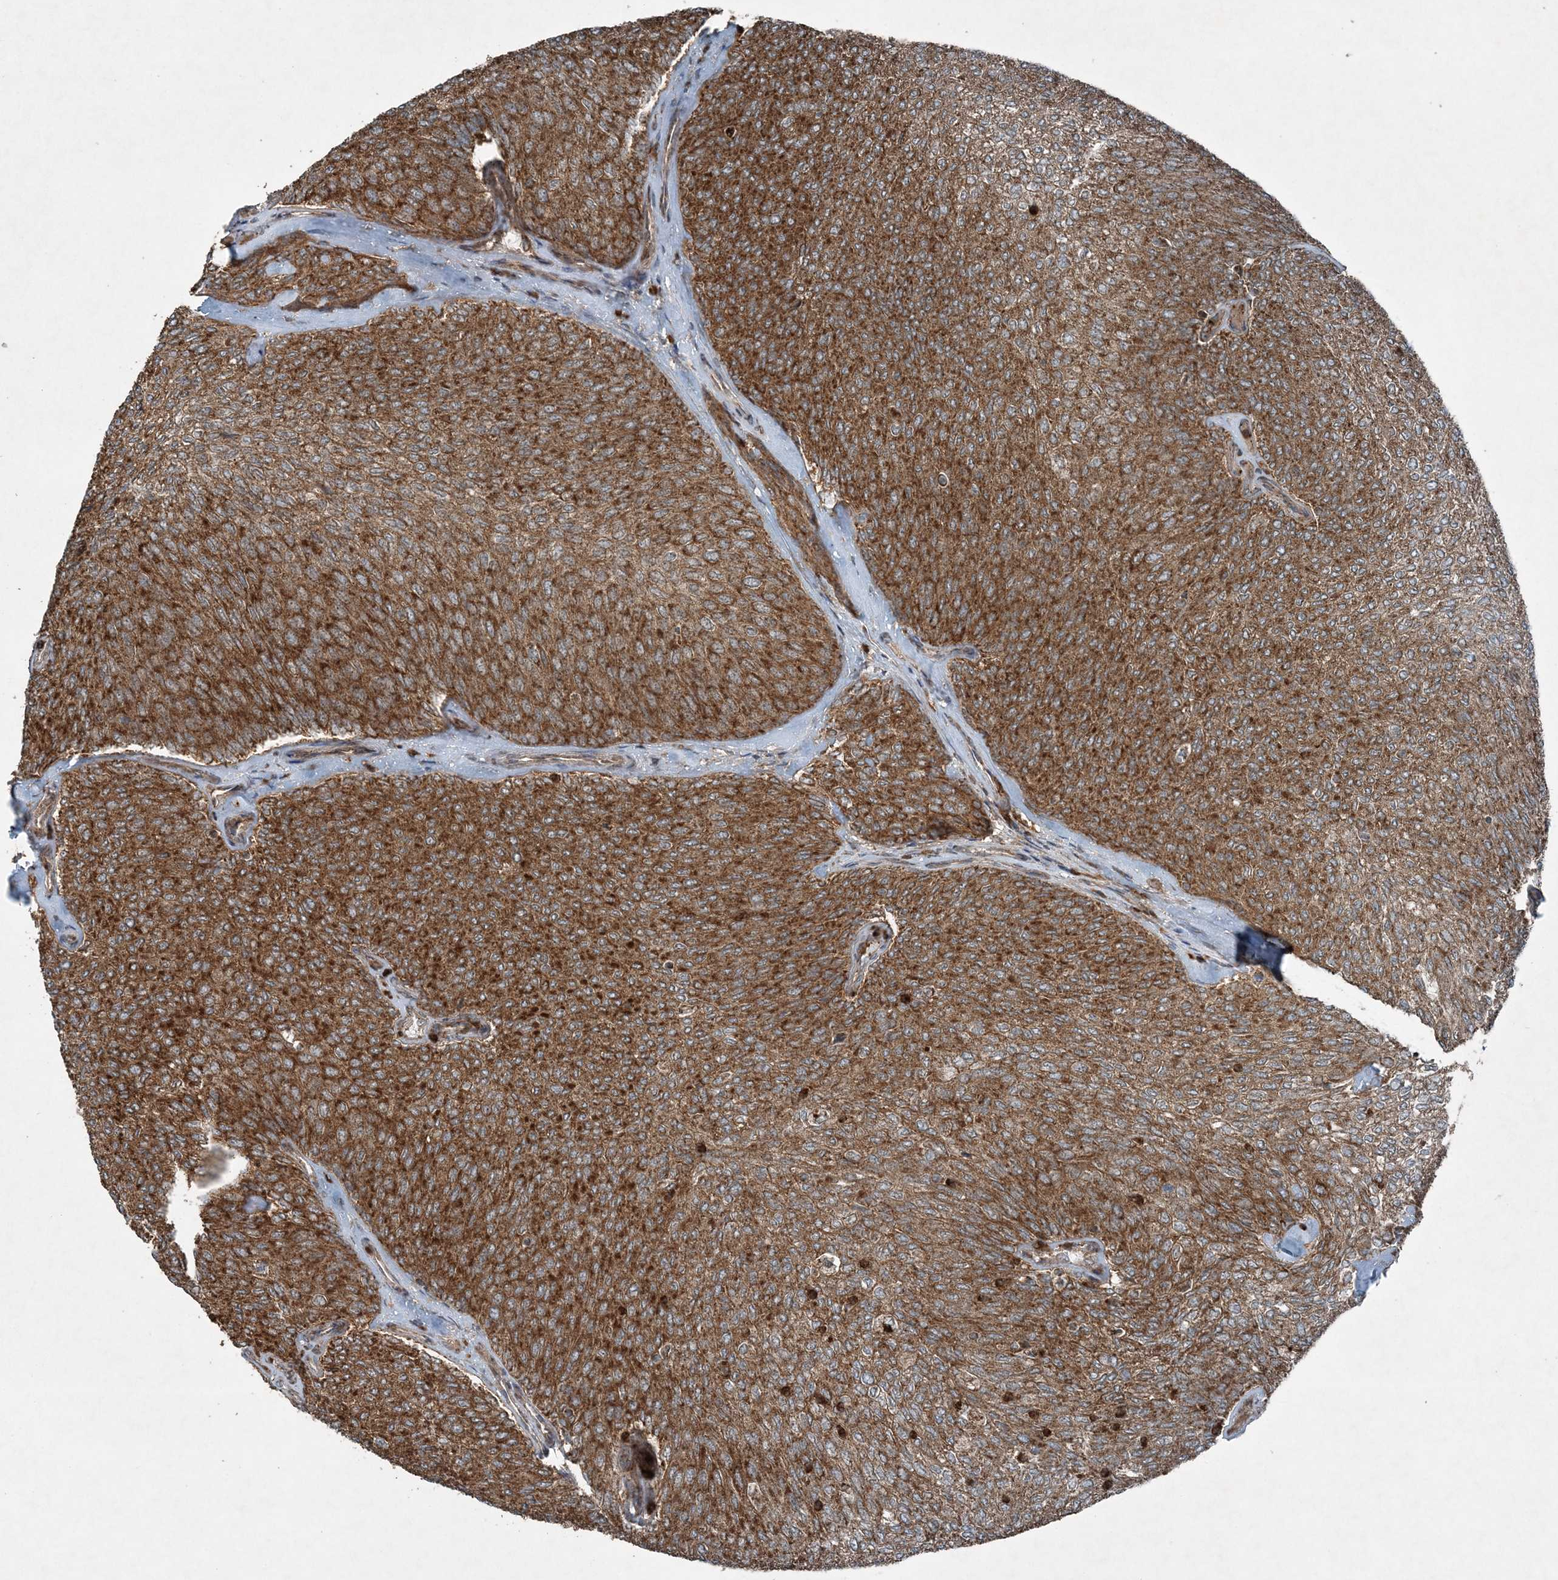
{"staining": {"intensity": "strong", "quantity": ">75%", "location": "cytoplasmic/membranous"}, "tissue": "urothelial cancer", "cell_type": "Tumor cells", "image_type": "cancer", "snomed": [{"axis": "morphology", "description": "Urothelial carcinoma, Low grade"}, {"axis": "topography", "description": "Urinary bladder"}], "caption": "Immunohistochemistry micrograph of human low-grade urothelial carcinoma stained for a protein (brown), which displays high levels of strong cytoplasmic/membranous expression in approximately >75% of tumor cells.", "gene": "COPS7B", "patient": {"sex": "female", "age": 79}}